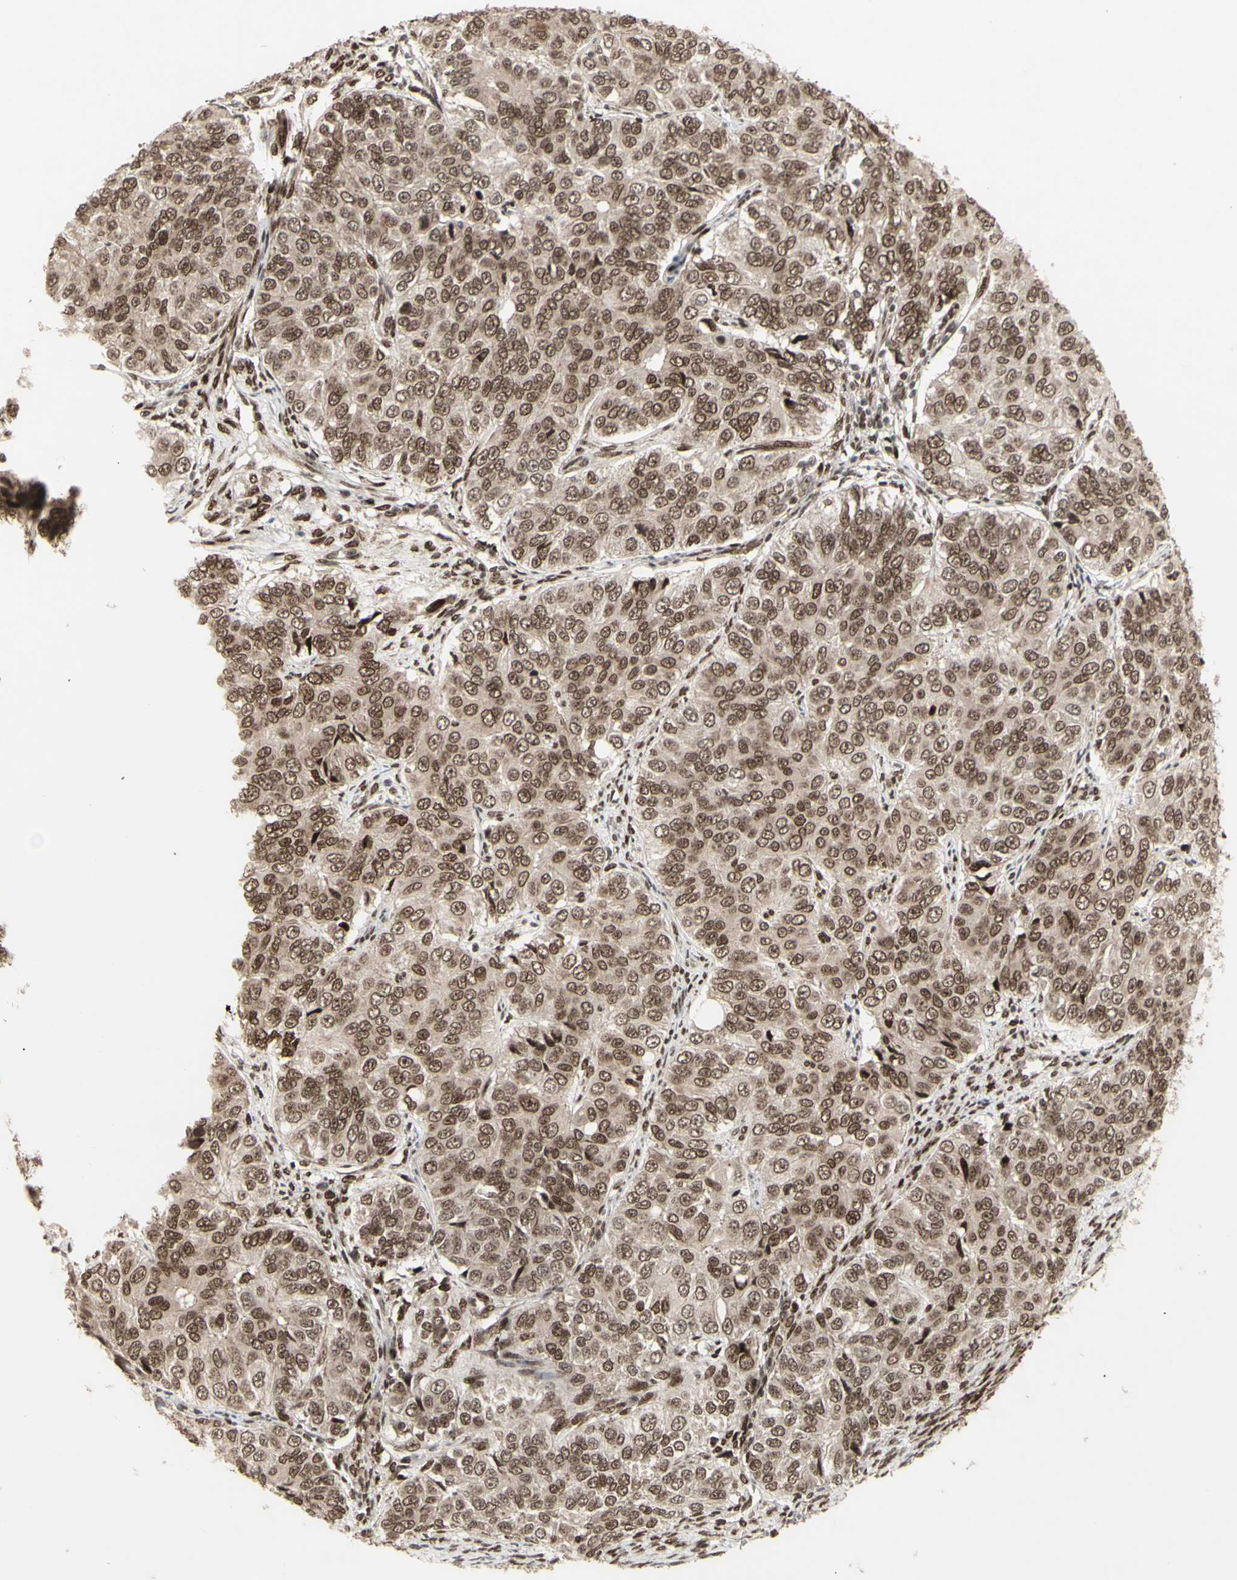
{"staining": {"intensity": "moderate", "quantity": ">75%", "location": "cytoplasmic/membranous,nuclear"}, "tissue": "ovarian cancer", "cell_type": "Tumor cells", "image_type": "cancer", "snomed": [{"axis": "morphology", "description": "Carcinoma, endometroid"}, {"axis": "topography", "description": "Ovary"}], "caption": "A brown stain highlights moderate cytoplasmic/membranous and nuclear positivity of a protein in ovarian cancer (endometroid carcinoma) tumor cells.", "gene": "CBX1", "patient": {"sex": "female", "age": 51}}